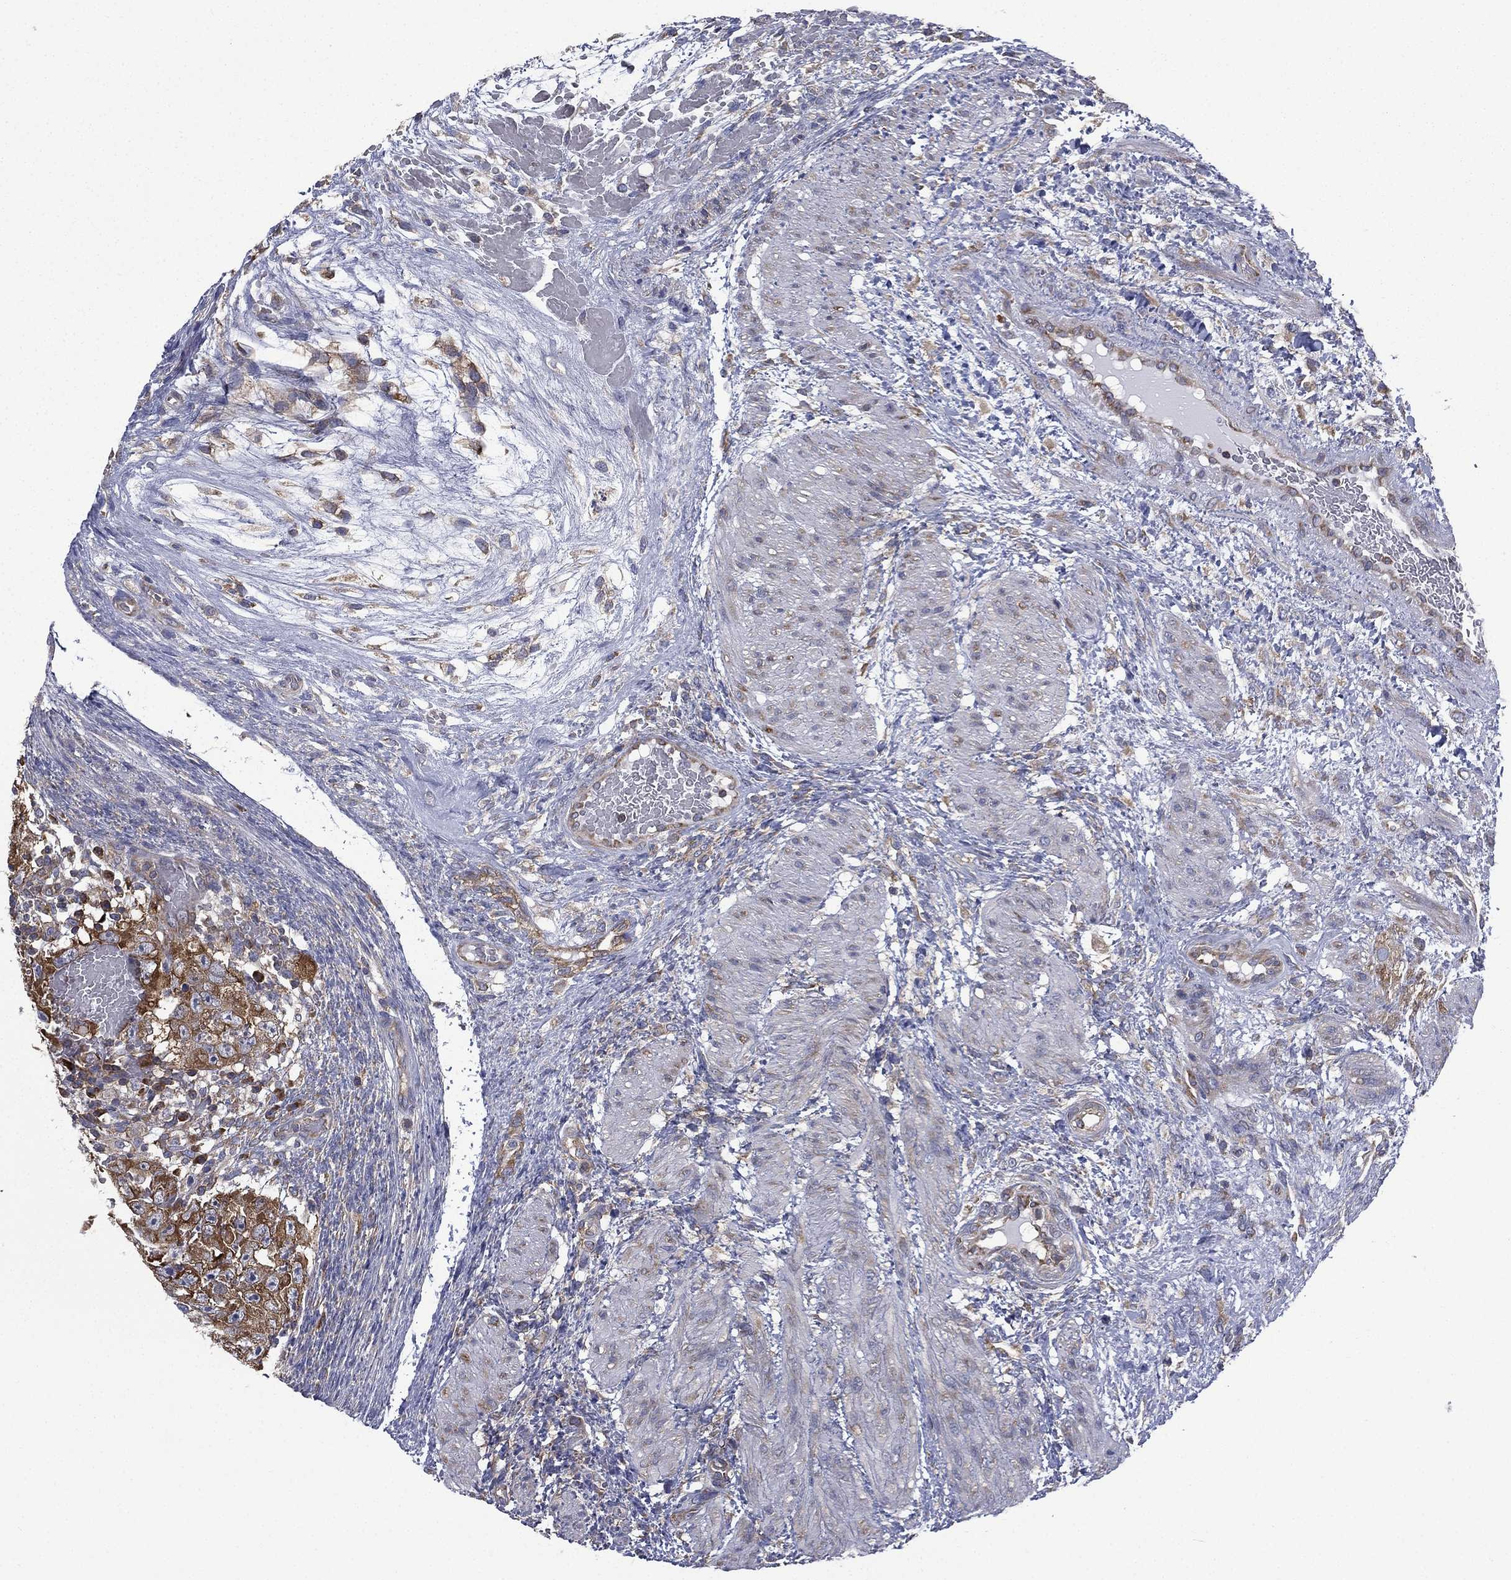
{"staining": {"intensity": "strong", "quantity": "25%-75%", "location": "cytoplasmic/membranous"}, "tissue": "testis cancer", "cell_type": "Tumor cells", "image_type": "cancer", "snomed": [{"axis": "morphology", "description": "Normal tissue, NOS"}, {"axis": "morphology", "description": "Carcinoma, Embryonal, NOS"}, {"axis": "topography", "description": "Testis"}, {"axis": "topography", "description": "Epididymis"}], "caption": "Protein staining of testis cancer (embryonal carcinoma) tissue shows strong cytoplasmic/membranous staining in about 25%-75% of tumor cells. The protein is stained brown, and the nuclei are stained in blue (DAB IHC with brightfield microscopy, high magnification).", "gene": "FARSA", "patient": {"sex": "male", "age": 24}}